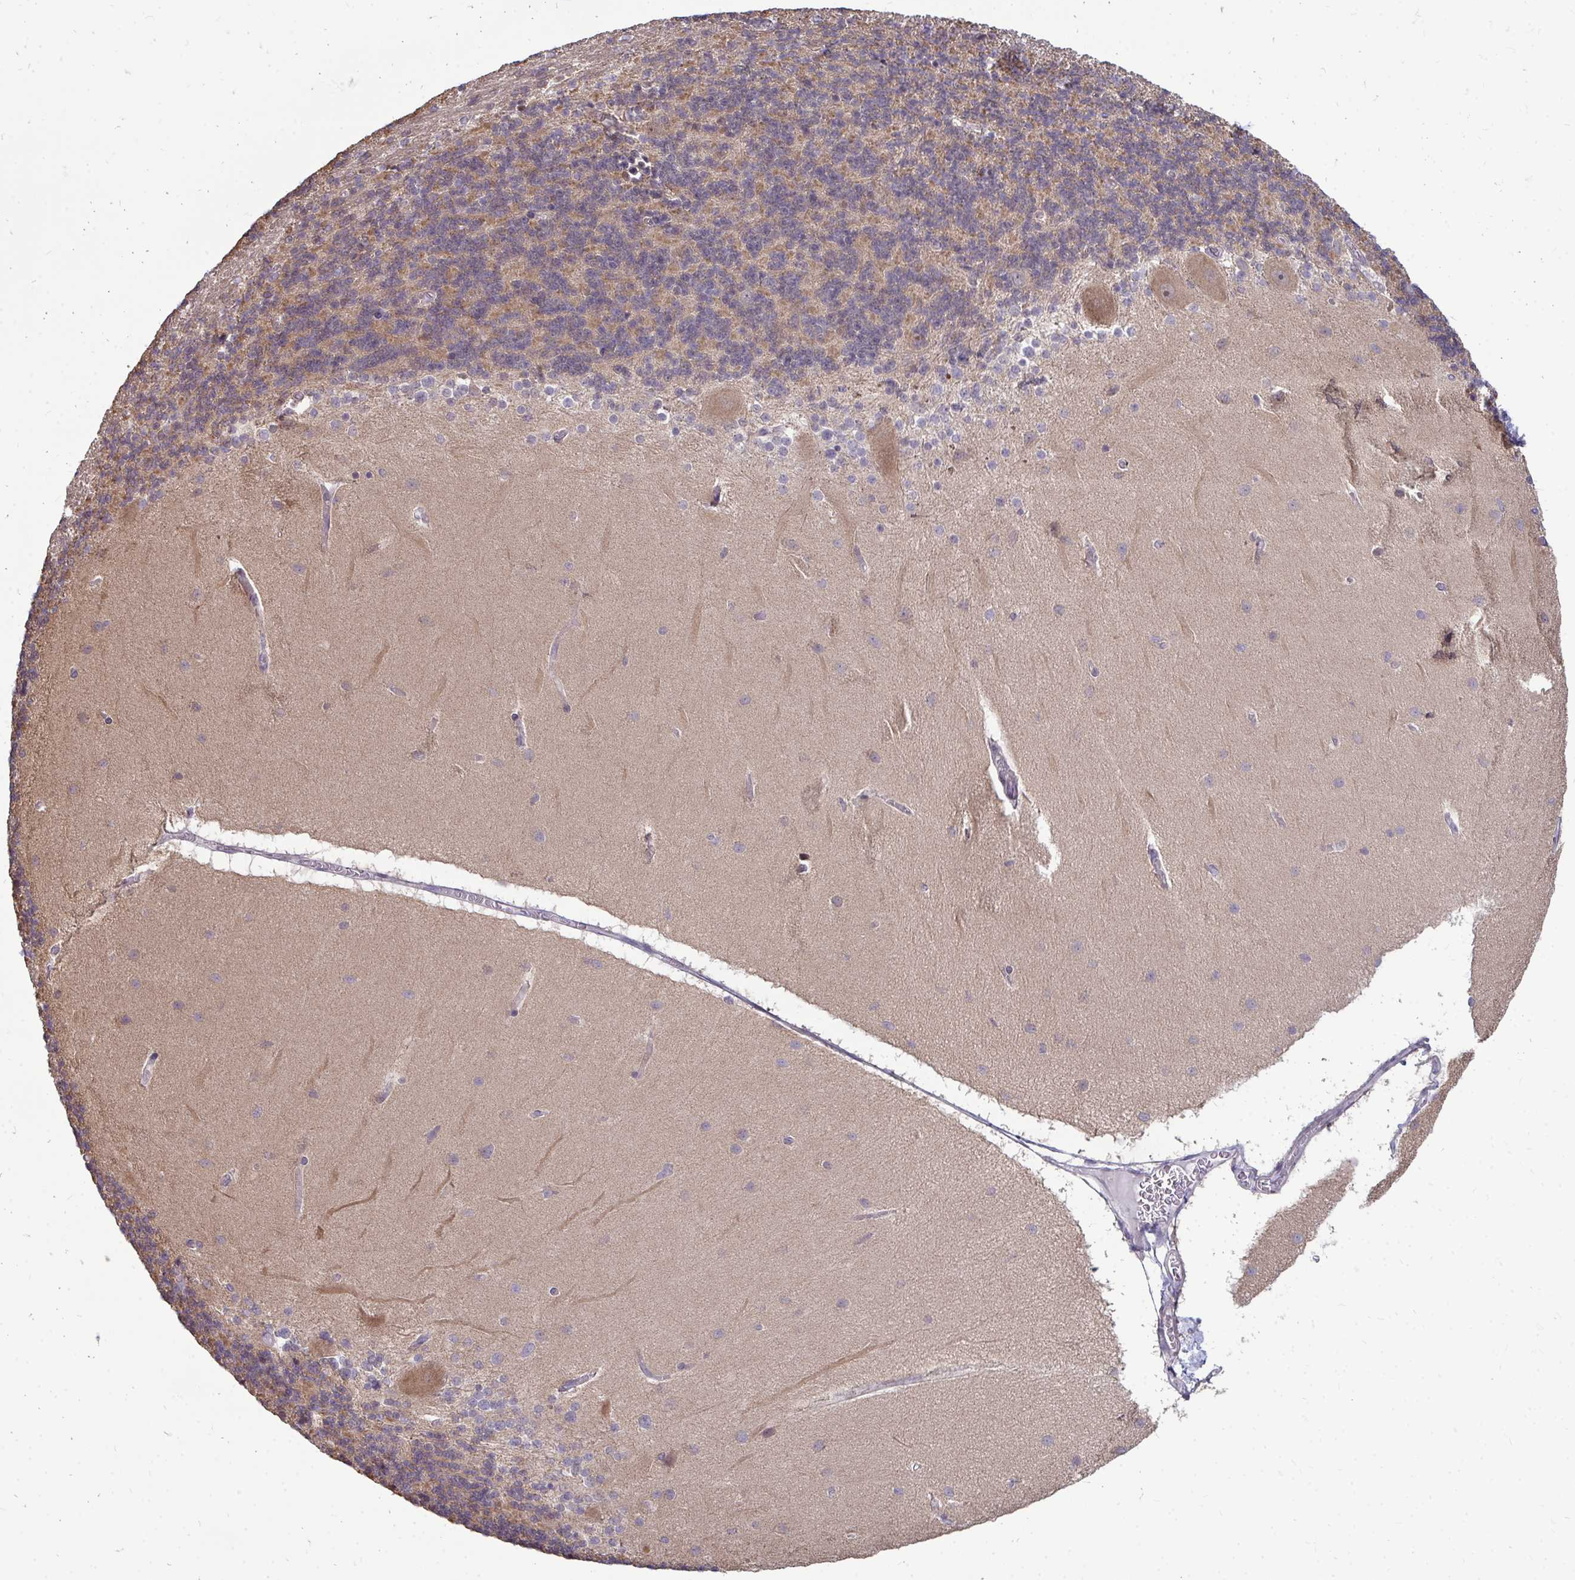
{"staining": {"intensity": "moderate", "quantity": "25%-75%", "location": "cytoplasmic/membranous"}, "tissue": "cerebellum", "cell_type": "Cells in granular layer", "image_type": "normal", "snomed": [{"axis": "morphology", "description": "Normal tissue, NOS"}, {"axis": "topography", "description": "Cerebellum"}], "caption": "Protein analysis of normal cerebellum shows moderate cytoplasmic/membranous expression in about 25%-75% of cells in granular layer. The staining is performed using DAB brown chromogen to label protein expression. The nuclei are counter-stained blue using hematoxylin.", "gene": "DNAJA2", "patient": {"sex": "female", "age": 54}}